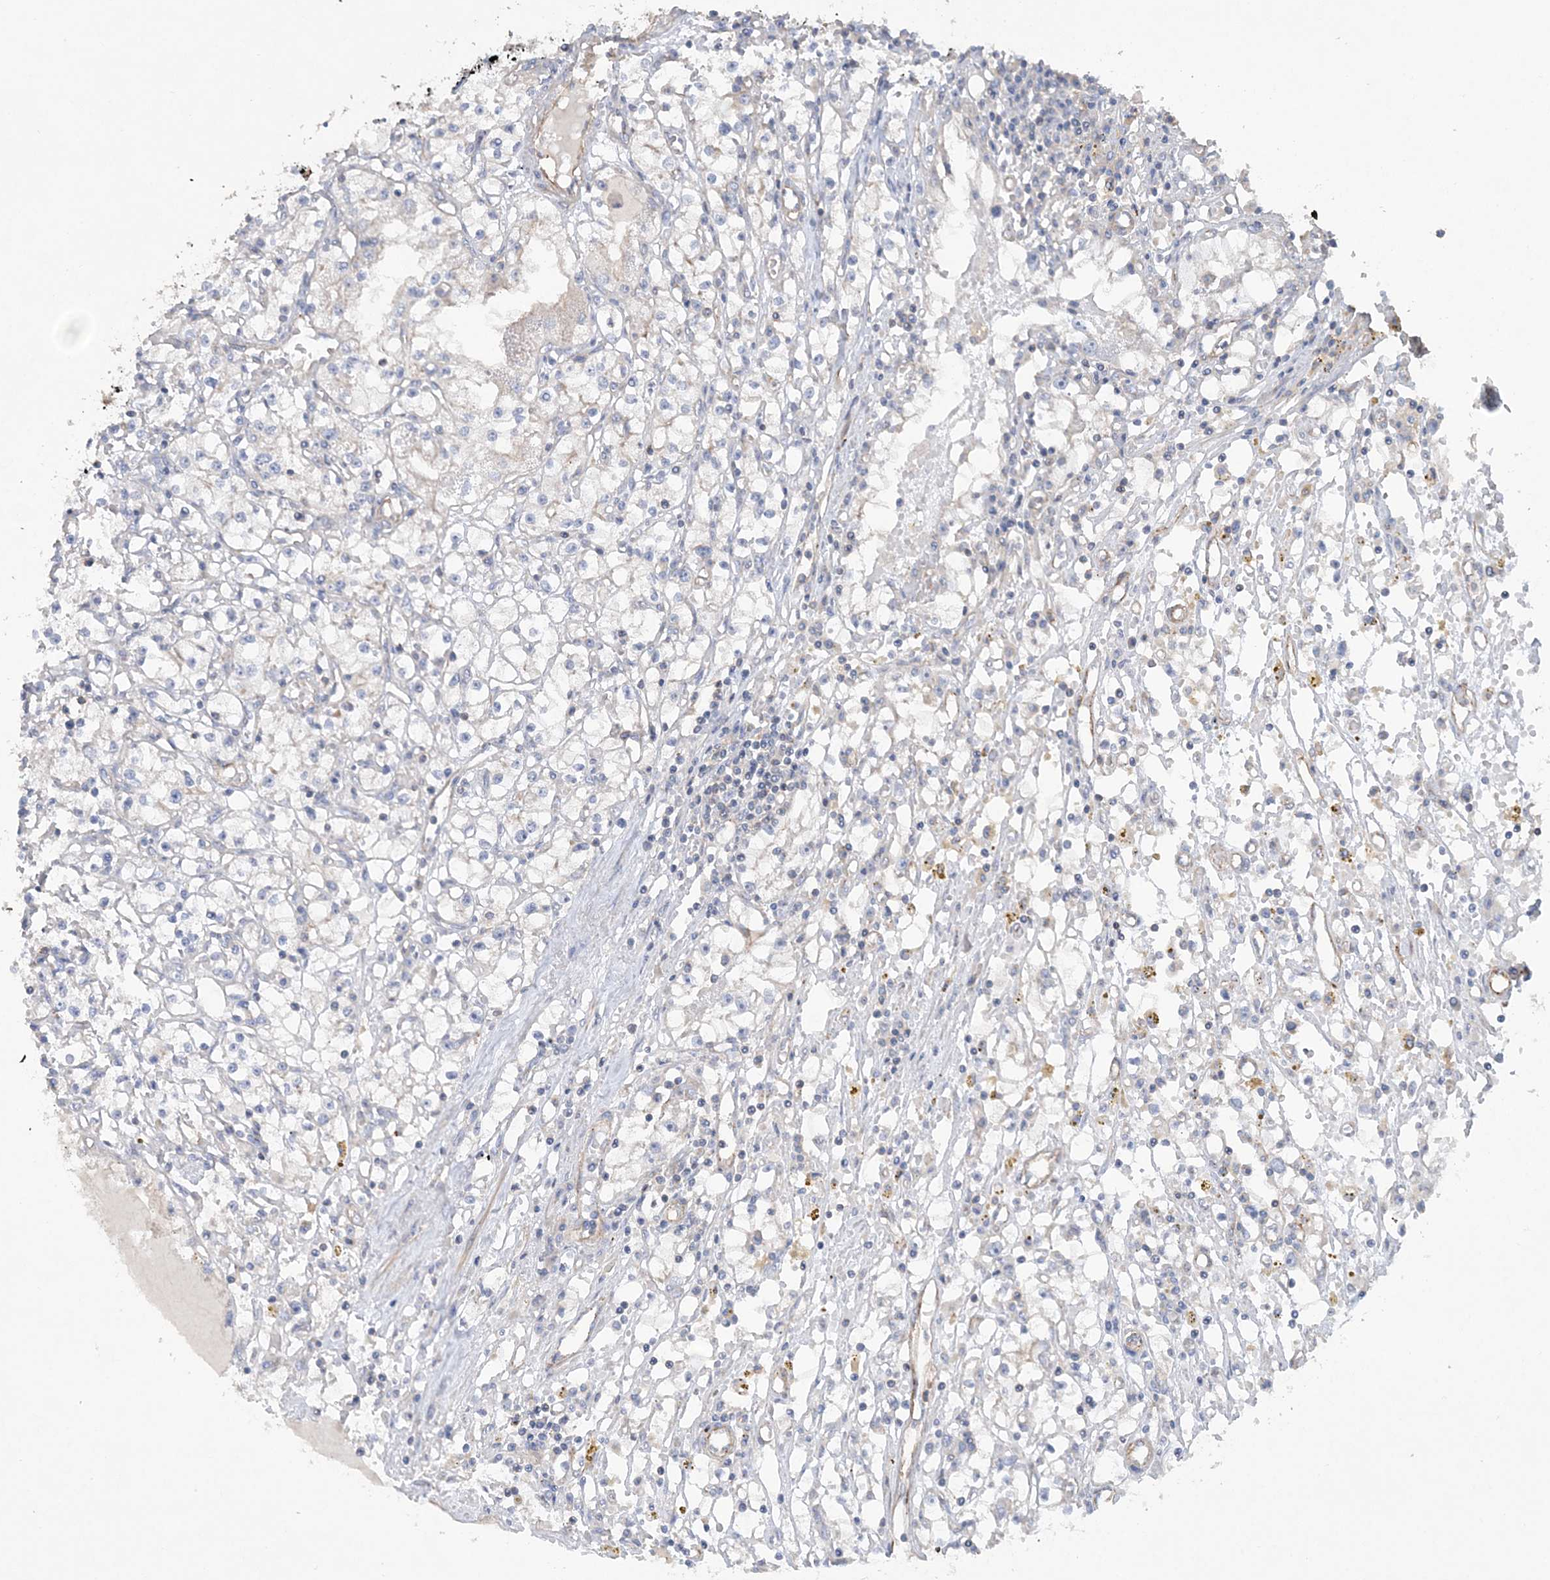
{"staining": {"intensity": "negative", "quantity": "none", "location": "none"}, "tissue": "renal cancer", "cell_type": "Tumor cells", "image_type": "cancer", "snomed": [{"axis": "morphology", "description": "Adenocarcinoma, NOS"}, {"axis": "topography", "description": "Kidney"}], "caption": "IHC of renal cancer (adenocarcinoma) demonstrates no positivity in tumor cells.", "gene": "PIGC", "patient": {"sex": "male", "age": 56}}